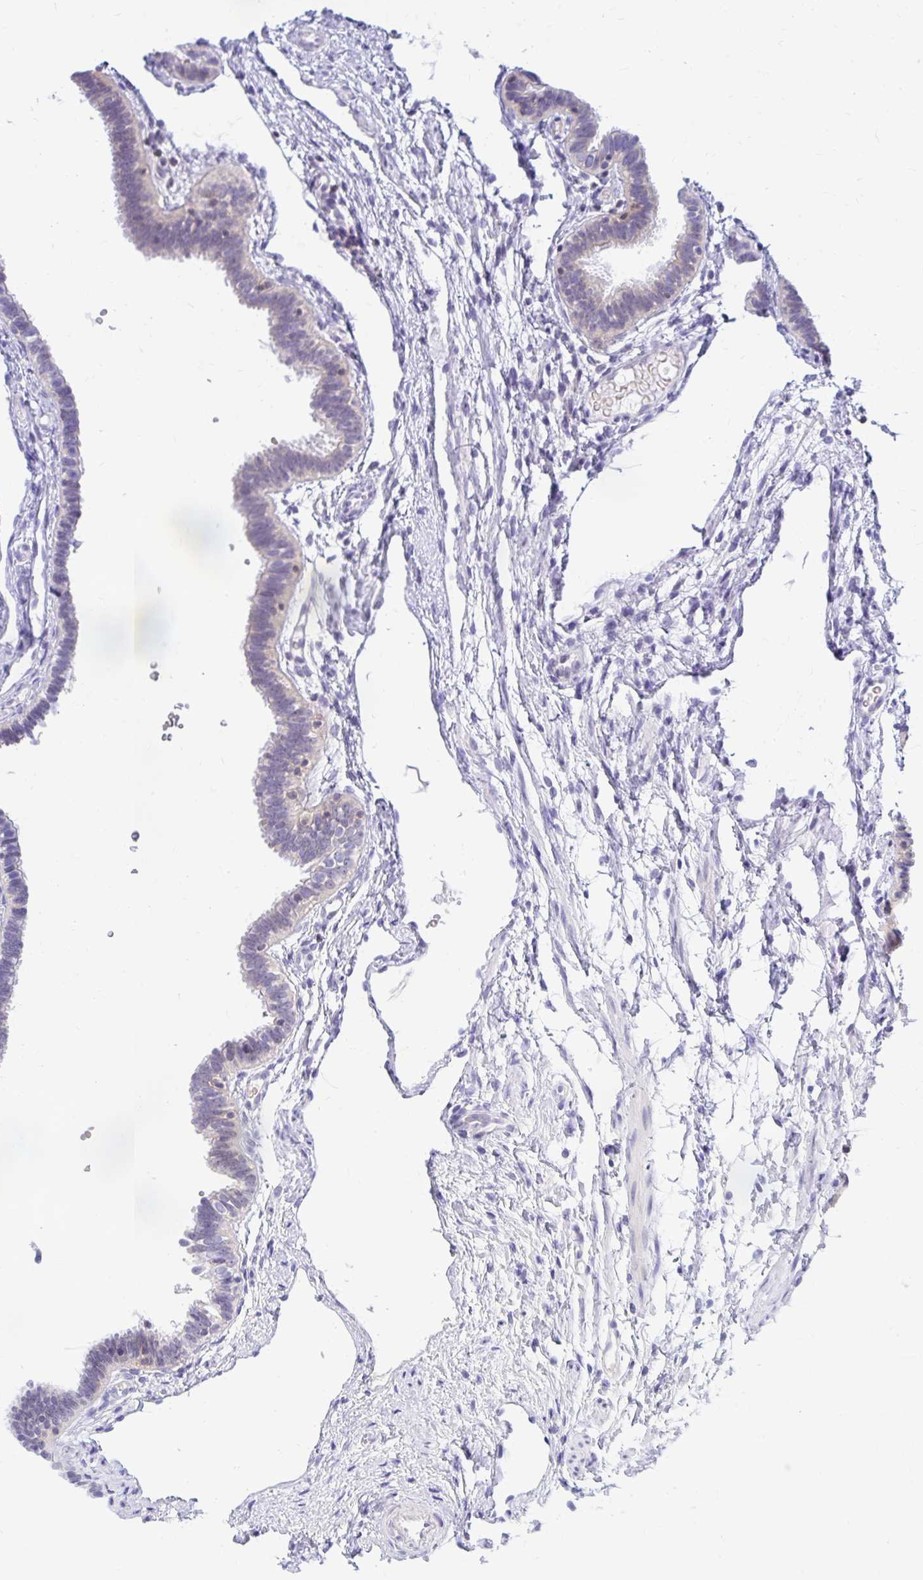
{"staining": {"intensity": "weak", "quantity": ">75%", "location": "cytoplasmic/membranous"}, "tissue": "fallopian tube", "cell_type": "Glandular cells", "image_type": "normal", "snomed": [{"axis": "morphology", "description": "Normal tissue, NOS"}, {"axis": "topography", "description": "Fallopian tube"}], "caption": "This is a photomicrograph of immunohistochemistry staining of normal fallopian tube, which shows weak expression in the cytoplasmic/membranous of glandular cells.", "gene": "RADIL", "patient": {"sex": "female", "age": 37}}